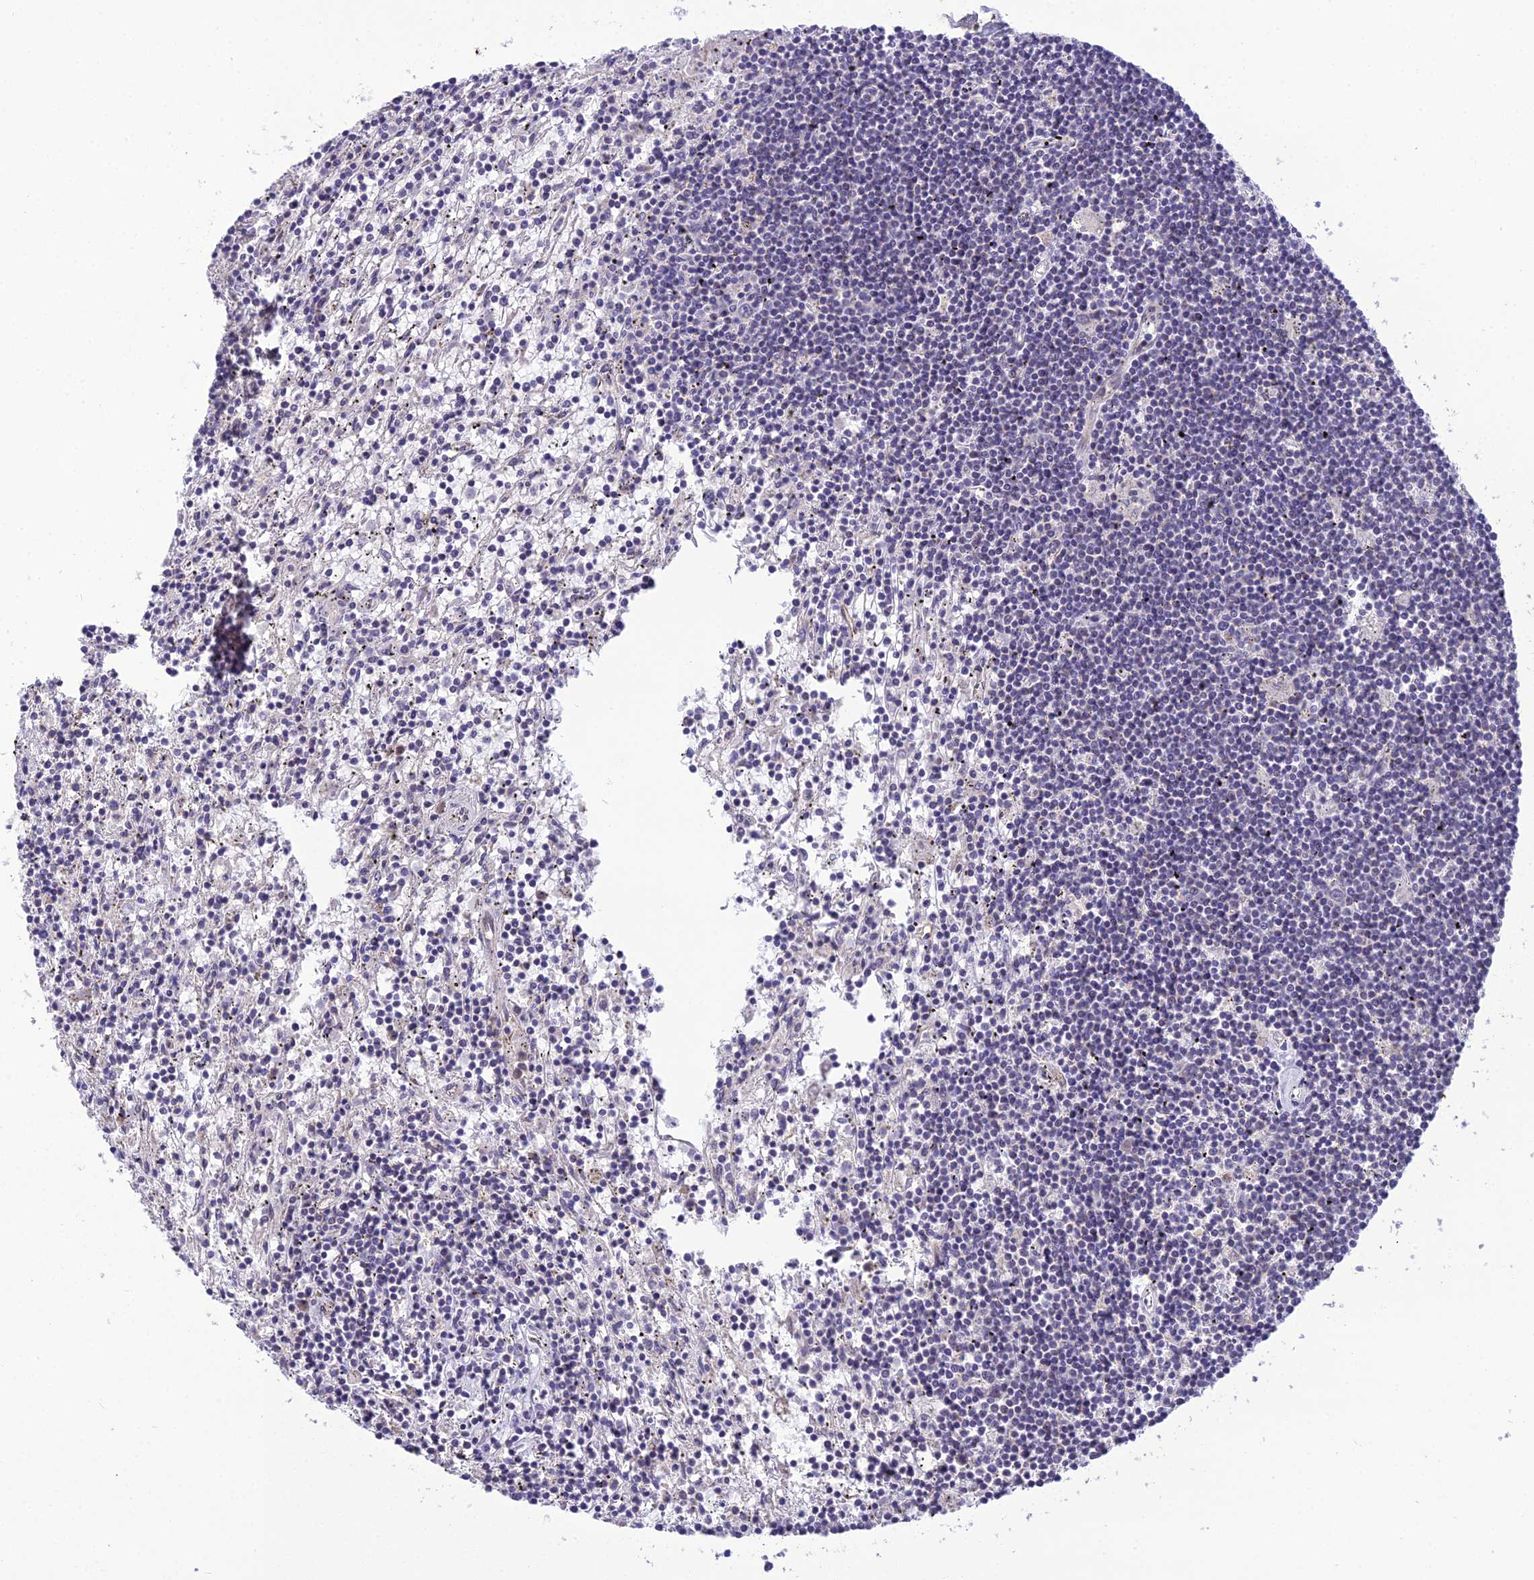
{"staining": {"intensity": "negative", "quantity": "none", "location": "none"}, "tissue": "lymphoma", "cell_type": "Tumor cells", "image_type": "cancer", "snomed": [{"axis": "morphology", "description": "Malignant lymphoma, non-Hodgkin's type, Low grade"}, {"axis": "topography", "description": "Spleen"}], "caption": "Immunohistochemistry (IHC) image of human low-grade malignant lymphoma, non-Hodgkin's type stained for a protein (brown), which reveals no positivity in tumor cells.", "gene": "NODAL", "patient": {"sex": "male", "age": 76}}